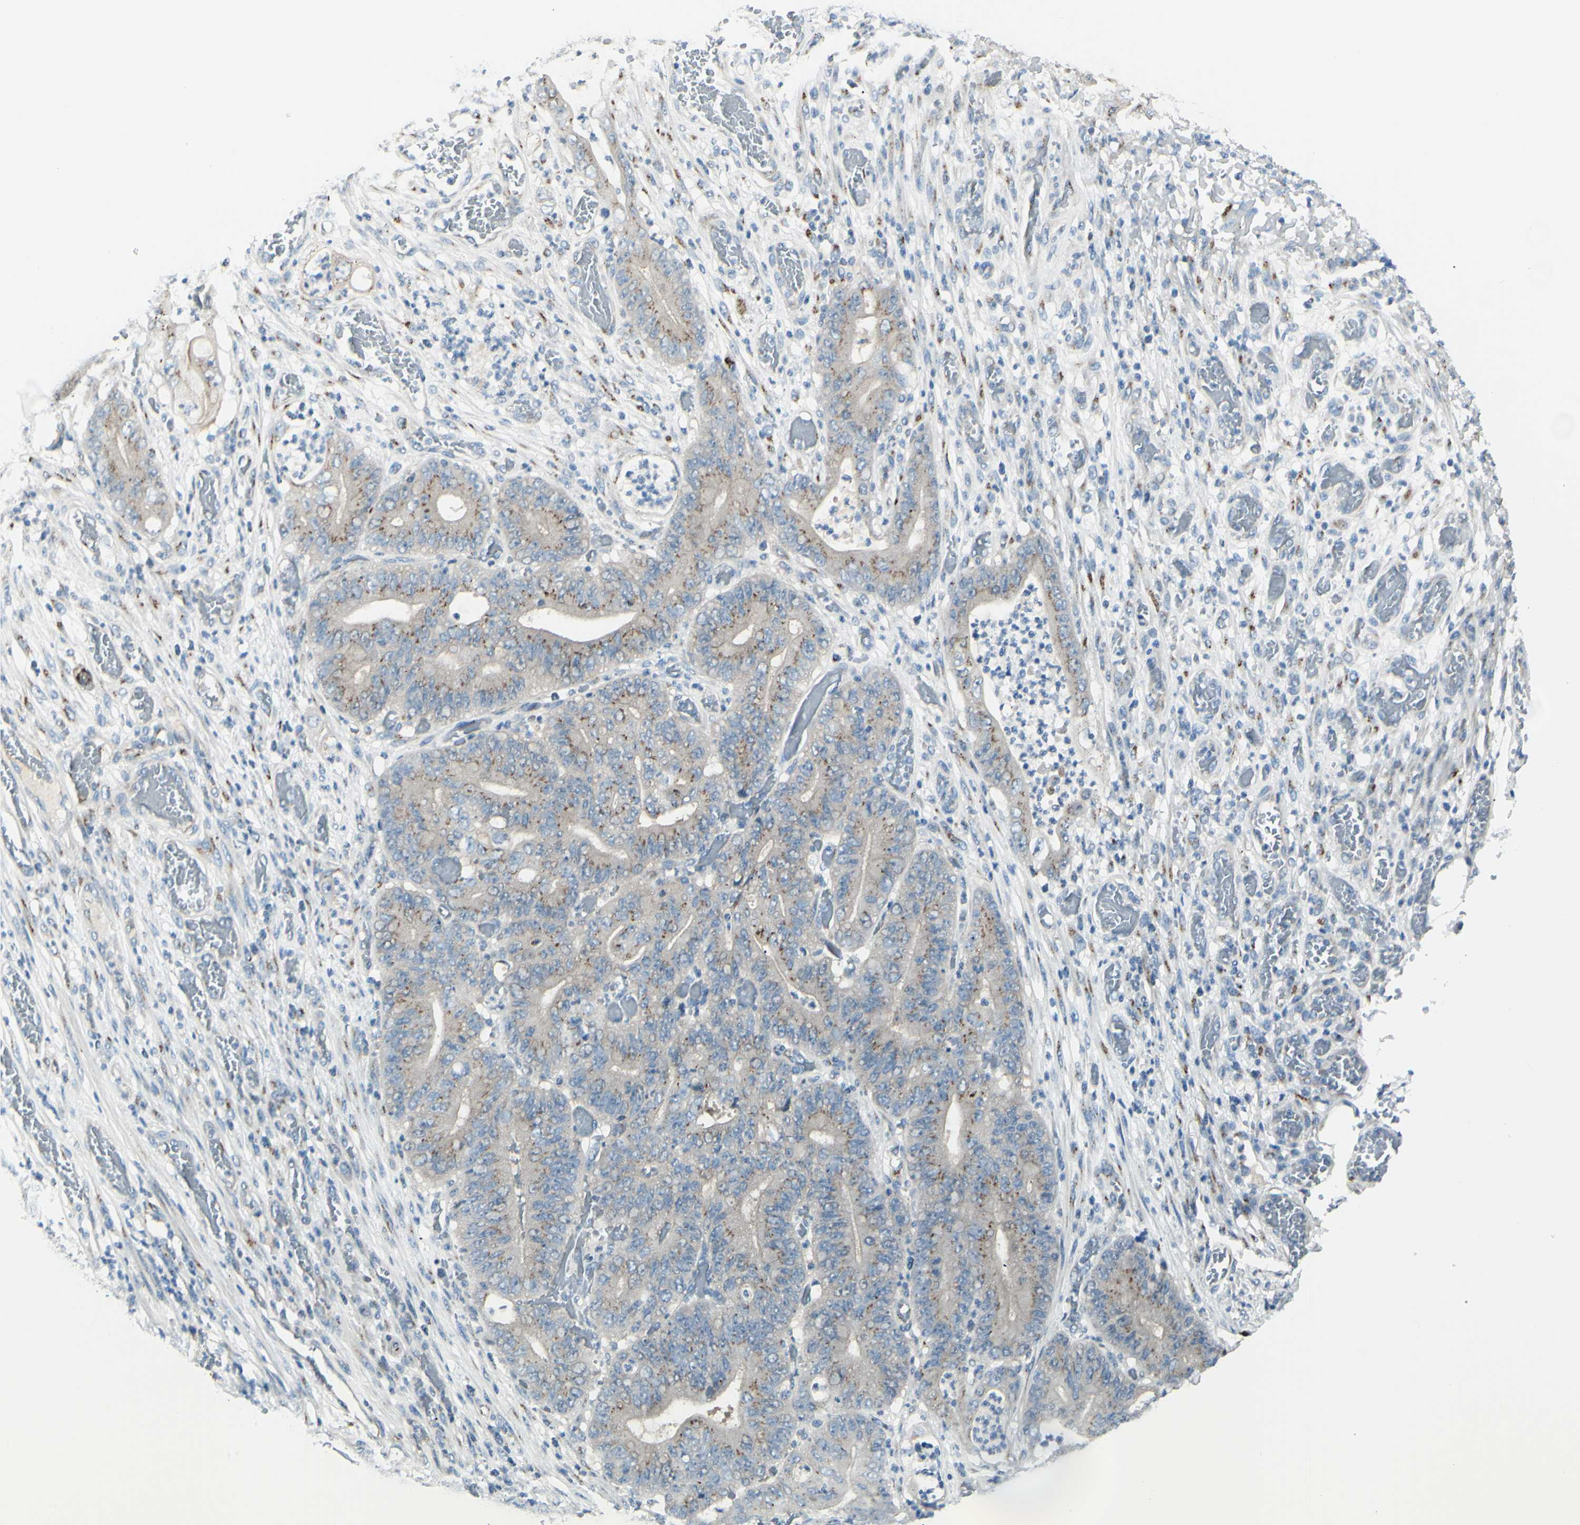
{"staining": {"intensity": "moderate", "quantity": "25%-75%", "location": "cytoplasmic/membranous"}, "tissue": "stomach cancer", "cell_type": "Tumor cells", "image_type": "cancer", "snomed": [{"axis": "morphology", "description": "Adenocarcinoma, NOS"}, {"axis": "topography", "description": "Stomach"}], "caption": "About 25%-75% of tumor cells in human stomach adenocarcinoma exhibit moderate cytoplasmic/membranous protein expression as visualized by brown immunohistochemical staining.", "gene": "B4GALT1", "patient": {"sex": "female", "age": 73}}